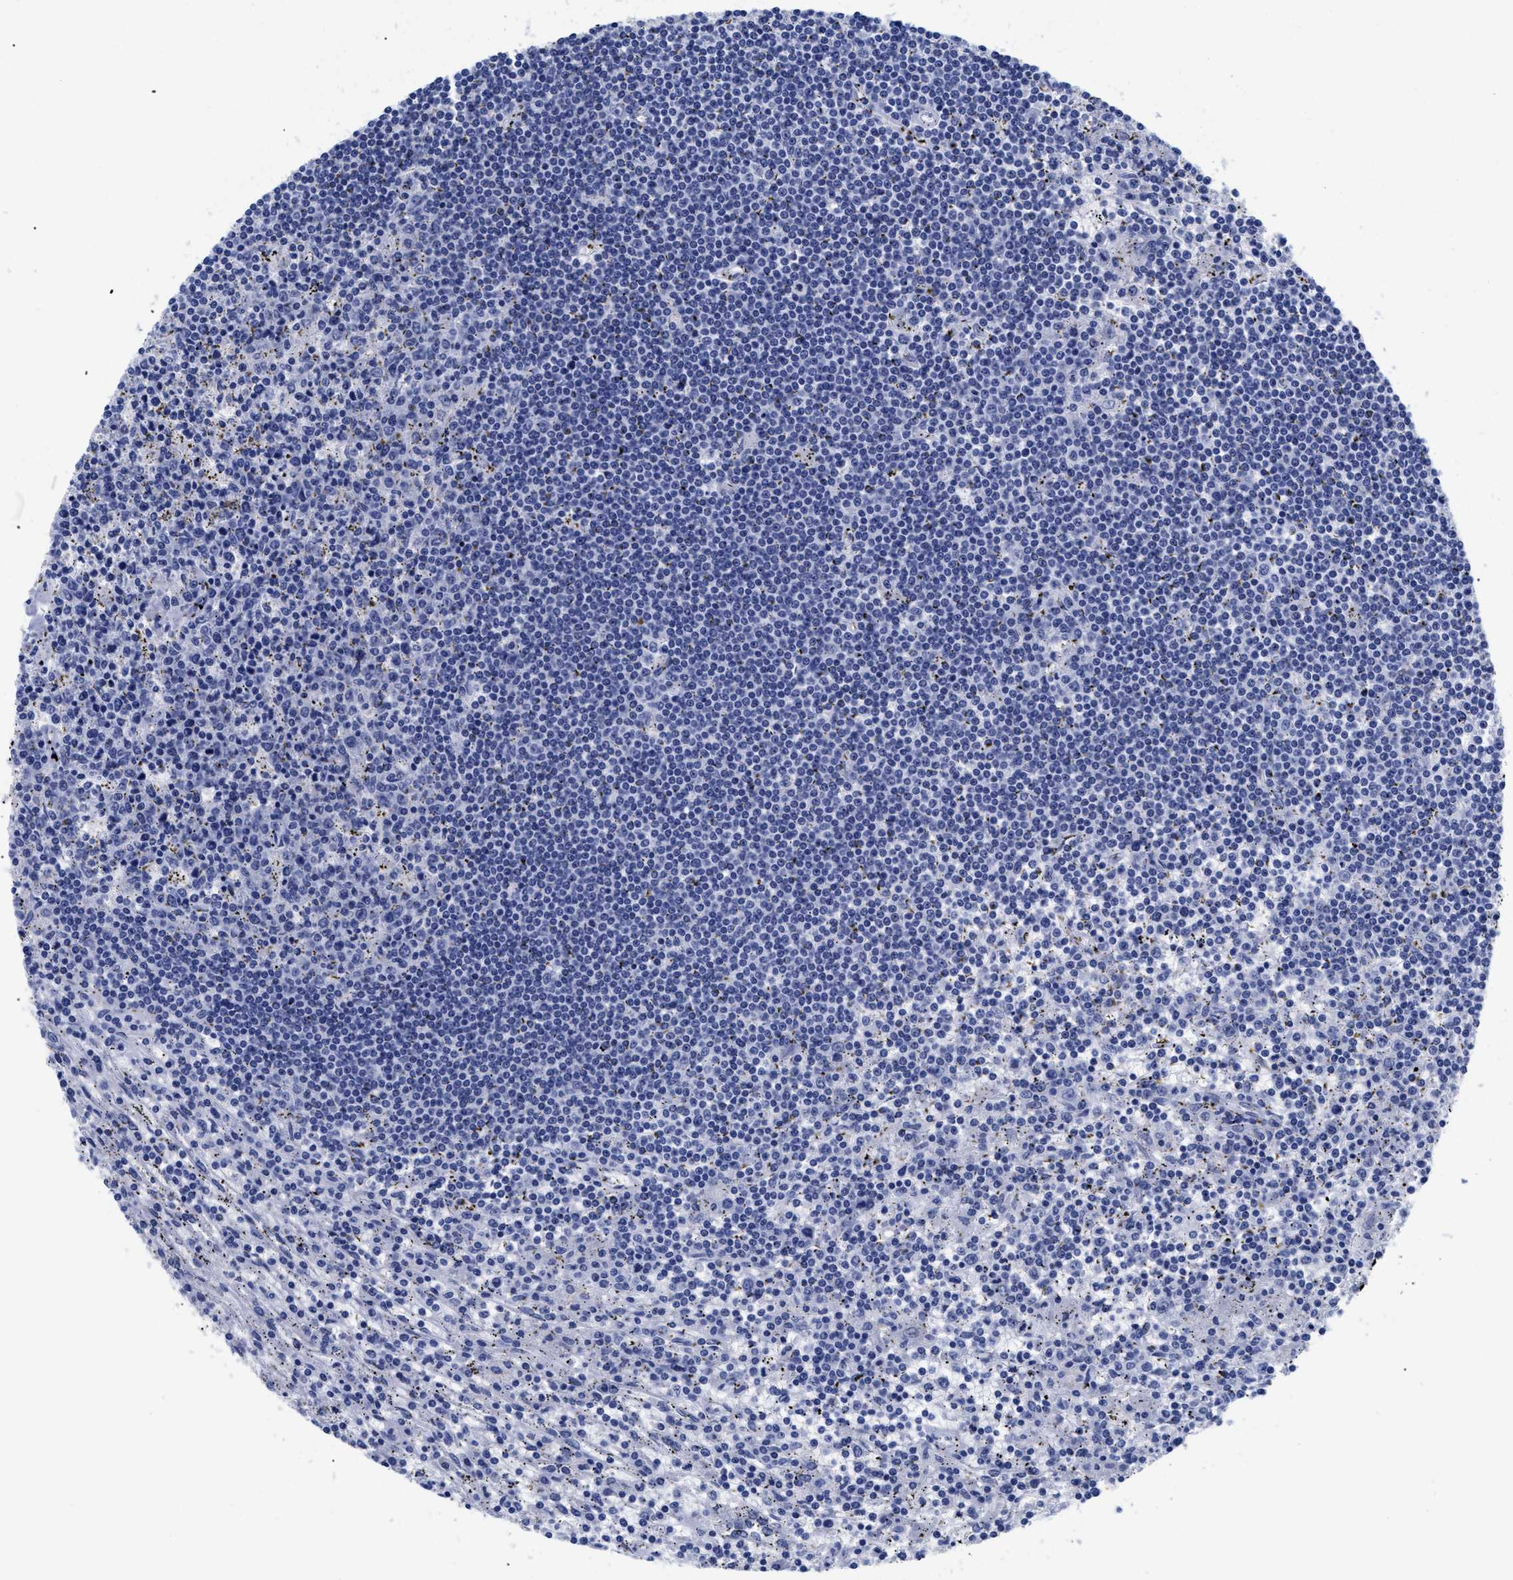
{"staining": {"intensity": "negative", "quantity": "none", "location": "none"}, "tissue": "lymphoma", "cell_type": "Tumor cells", "image_type": "cancer", "snomed": [{"axis": "morphology", "description": "Malignant lymphoma, non-Hodgkin's type, Low grade"}, {"axis": "topography", "description": "Spleen"}], "caption": "This is an IHC image of lymphoma. There is no staining in tumor cells.", "gene": "TREML1", "patient": {"sex": "male", "age": 76}}